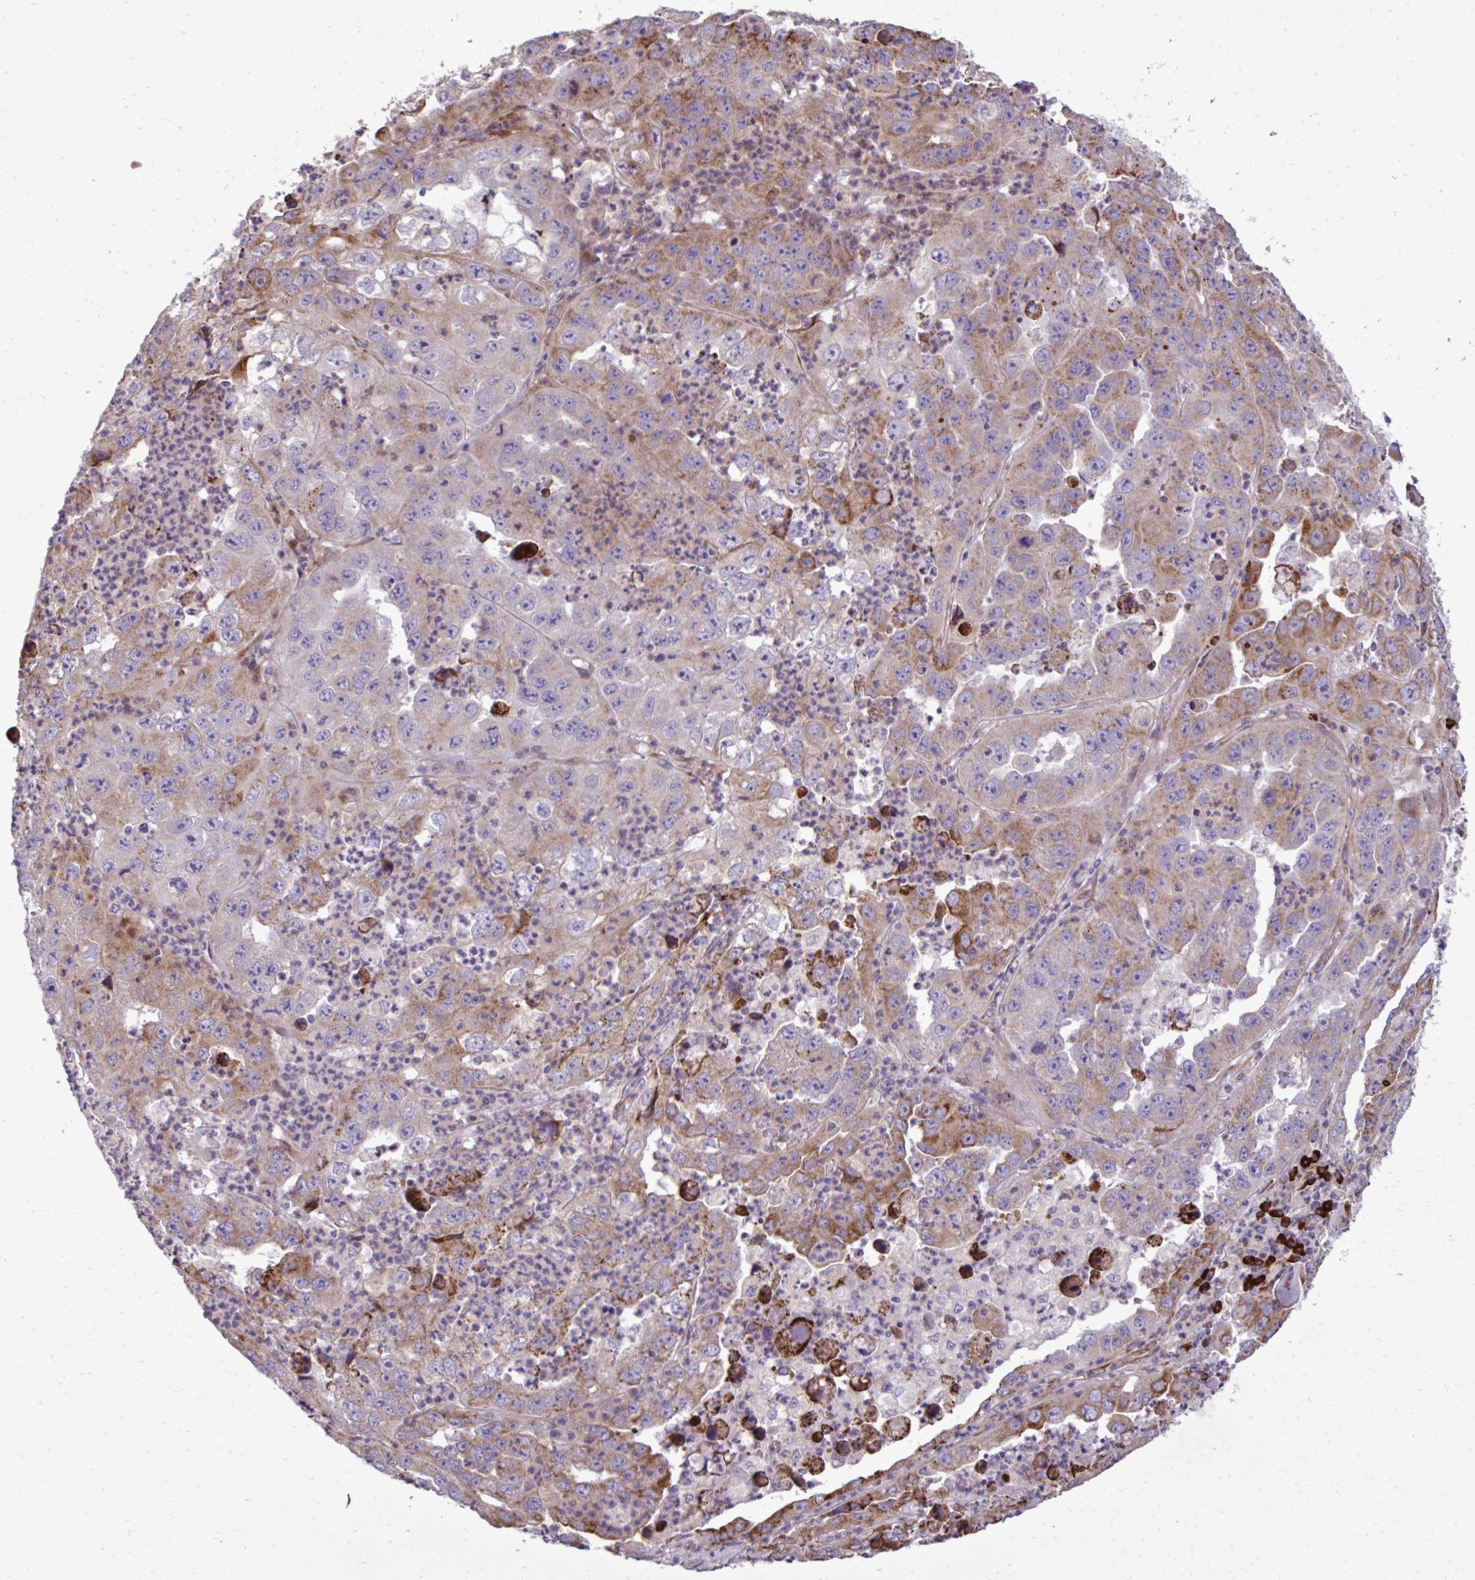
{"staining": {"intensity": "moderate", "quantity": "25%-75%", "location": "cytoplasmic/membranous"}, "tissue": "endometrial cancer", "cell_type": "Tumor cells", "image_type": "cancer", "snomed": [{"axis": "morphology", "description": "Adenocarcinoma, NOS"}, {"axis": "topography", "description": "Uterus"}], "caption": "Adenocarcinoma (endometrial) stained for a protein (brown) shows moderate cytoplasmic/membranous positive expression in about 25%-75% of tumor cells.", "gene": "LIMS1", "patient": {"sex": "female", "age": 62}}